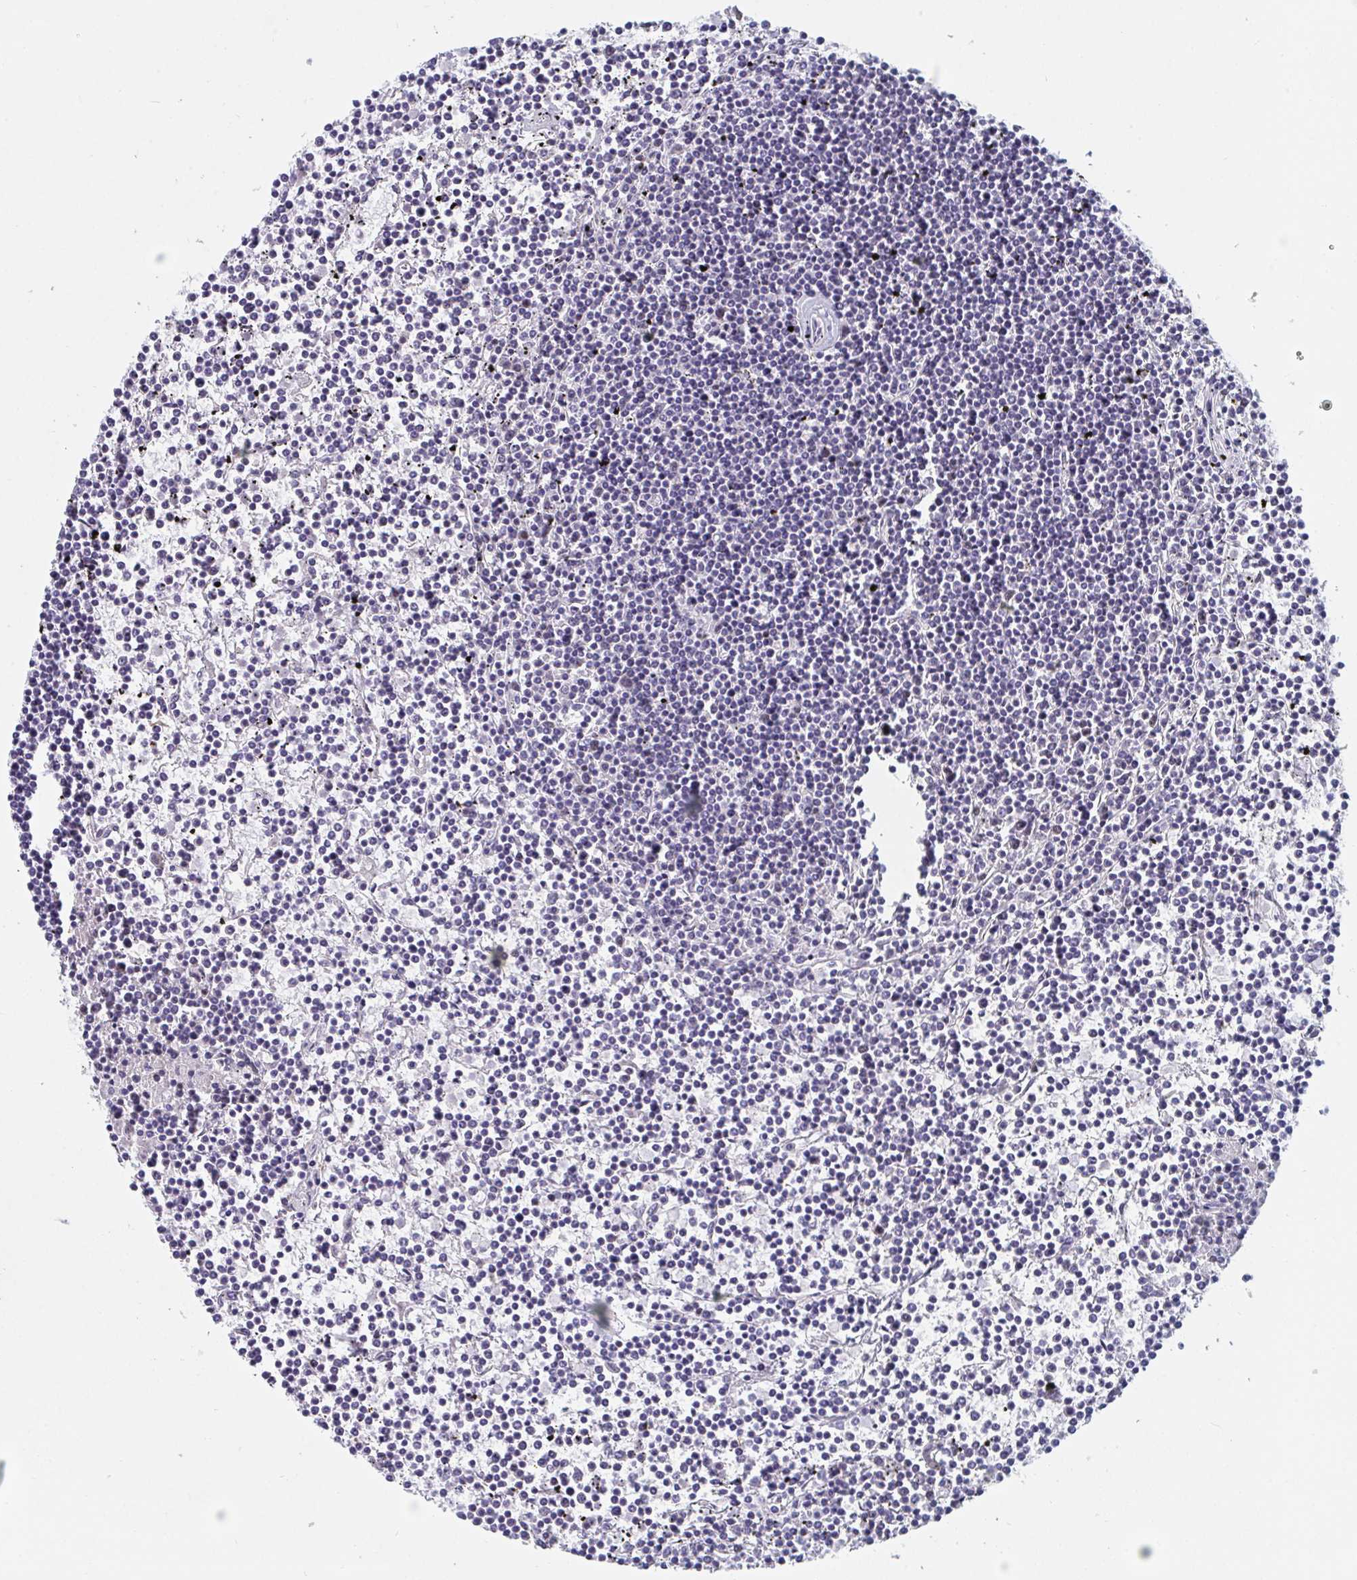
{"staining": {"intensity": "negative", "quantity": "none", "location": "none"}, "tissue": "lymphoma", "cell_type": "Tumor cells", "image_type": "cancer", "snomed": [{"axis": "morphology", "description": "Malignant lymphoma, non-Hodgkin's type, Low grade"}, {"axis": "topography", "description": "Spleen"}], "caption": "A histopathology image of malignant lymphoma, non-Hodgkin's type (low-grade) stained for a protein displays no brown staining in tumor cells.", "gene": "CENPT", "patient": {"sex": "female", "age": 19}}